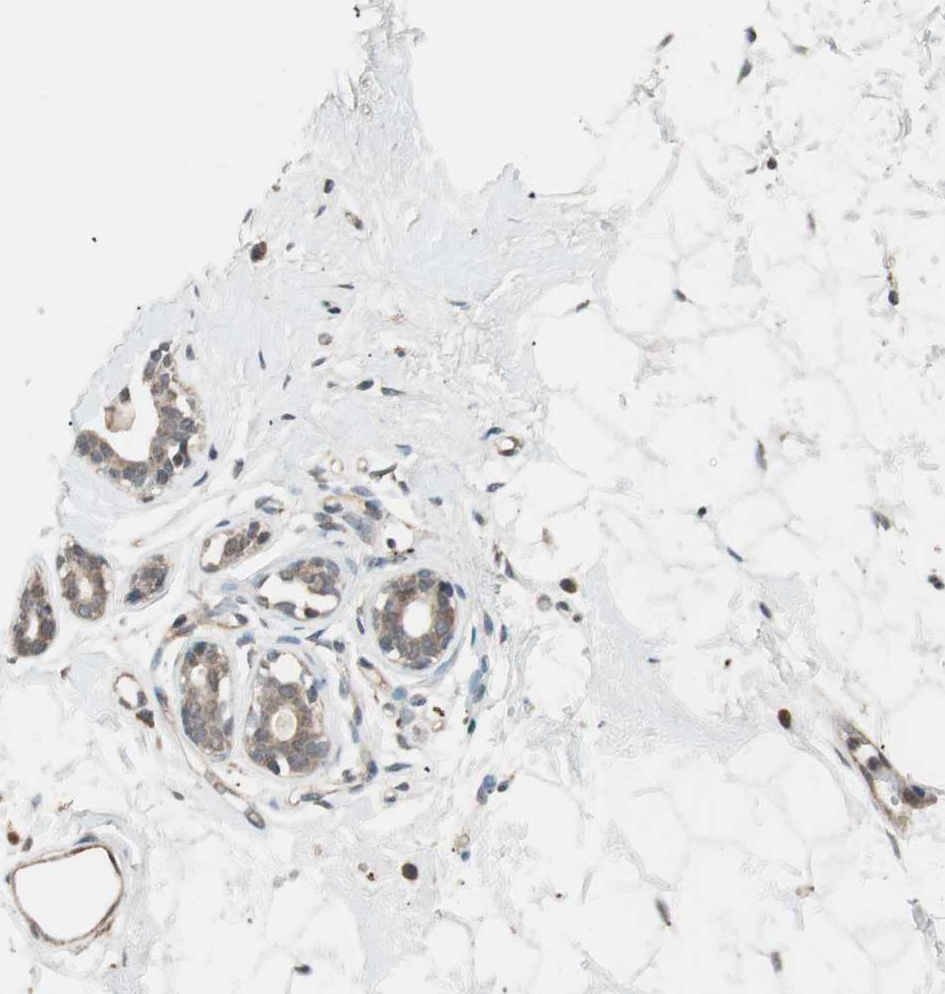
{"staining": {"intensity": "negative", "quantity": "none", "location": "none"}, "tissue": "breast", "cell_type": "Adipocytes", "image_type": "normal", "snomed": [{"axis": "morphology", "description": "Normal tissue, NOS"}, {"axis": "topography", "description": "Breast"}], "caption": "There is no significant staining in adipocytes of breast. Brightfield microscopy of immunohistochemistry stained with DAB (brown) and hematoxylin (blue), captured at high magnification.", "gene": "GLB1", "patient": {"sex": "female", "age": 23}}